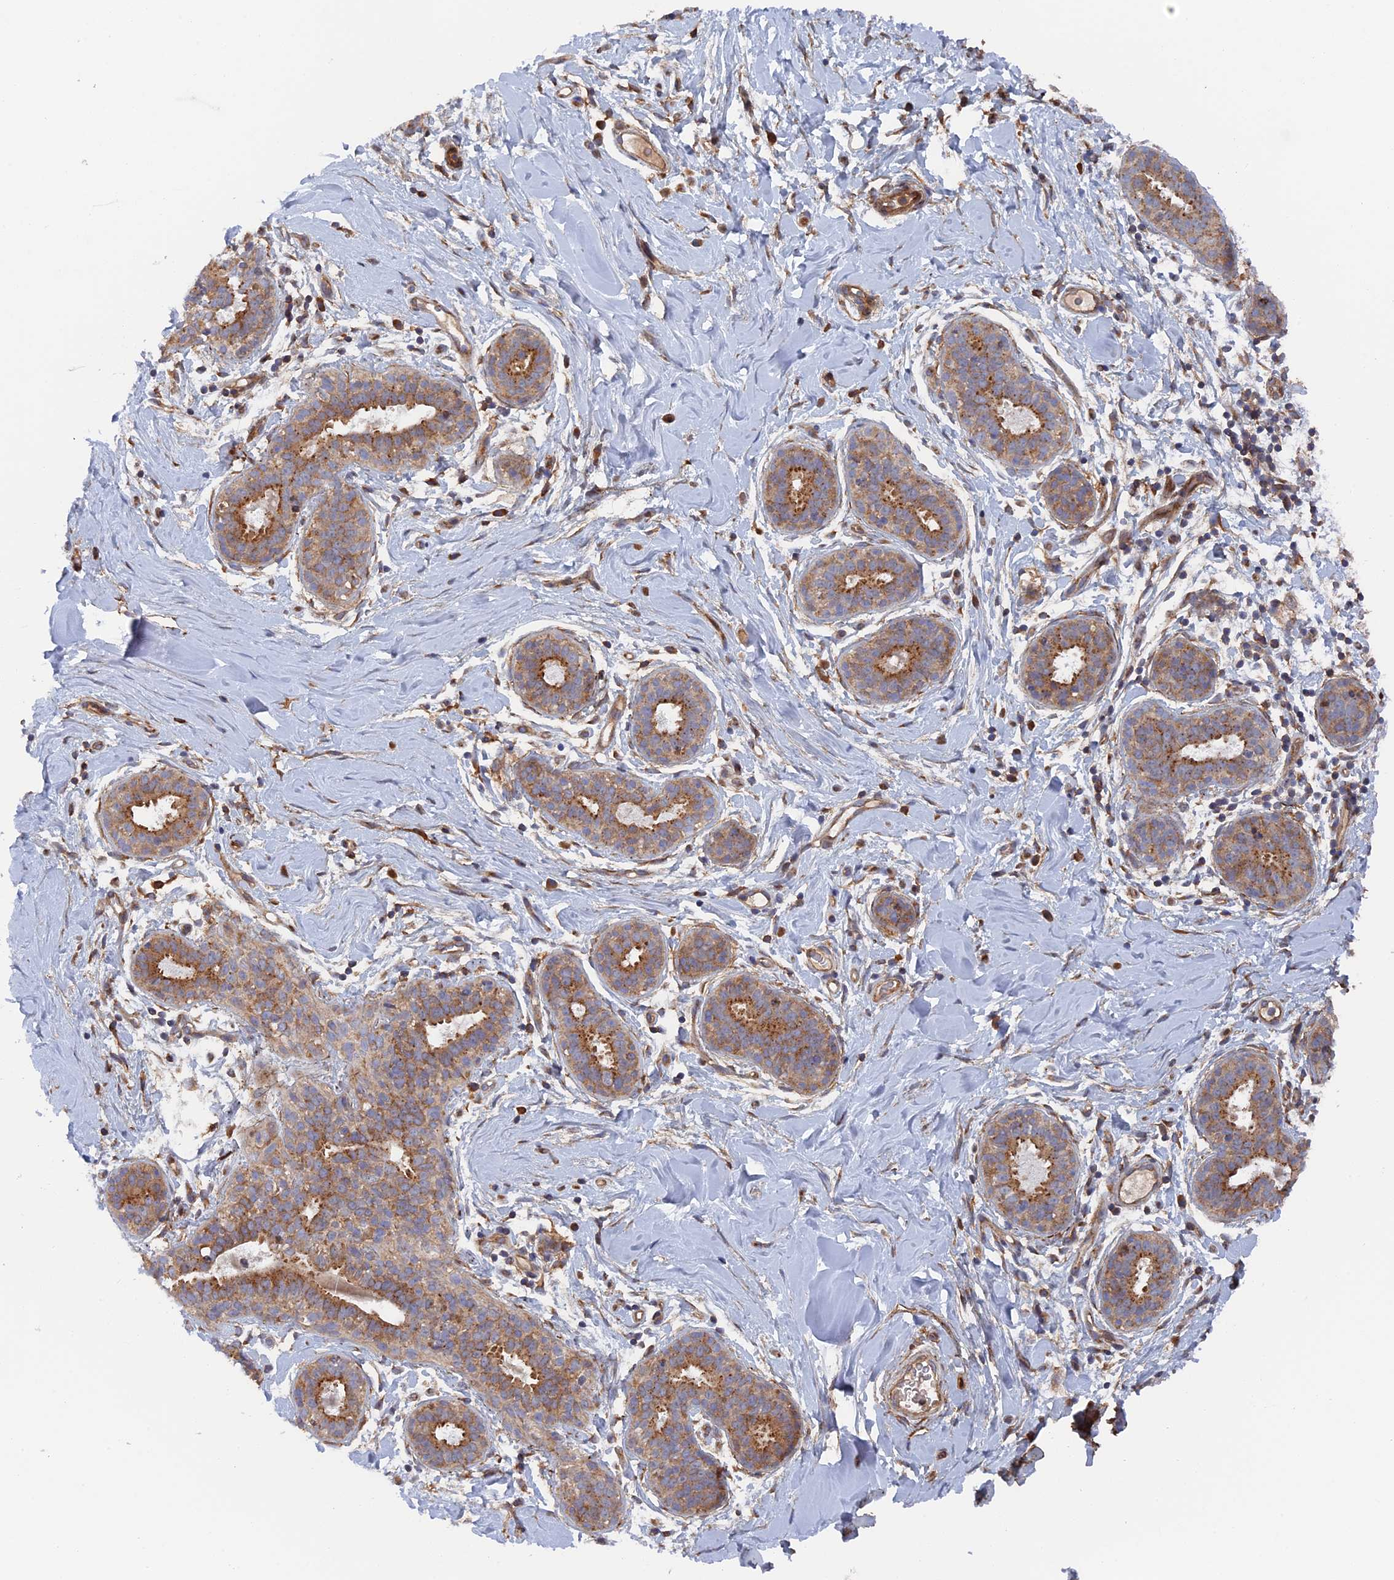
{"staining": {"intensity": "weak", "quantity": "25%-75%", "location": "cytoplasmic/membranous"}, "tissue": "adipose tissue", "cell_type": "Adipocytes", "image_type": "normal", "snomed": [{"axis": "morphology", "description": "Normal tissue, NOS"}, {"axis": "topography", "description": "Breast"}], "caption": "Protein staining demonstrates weak cytoplasmic/membranous staining in about 25%-75% of adipocytes in unremarkable adipose tissue.", "gene": "TMEM196", "patient": {"sex": "female", "age": 26}}